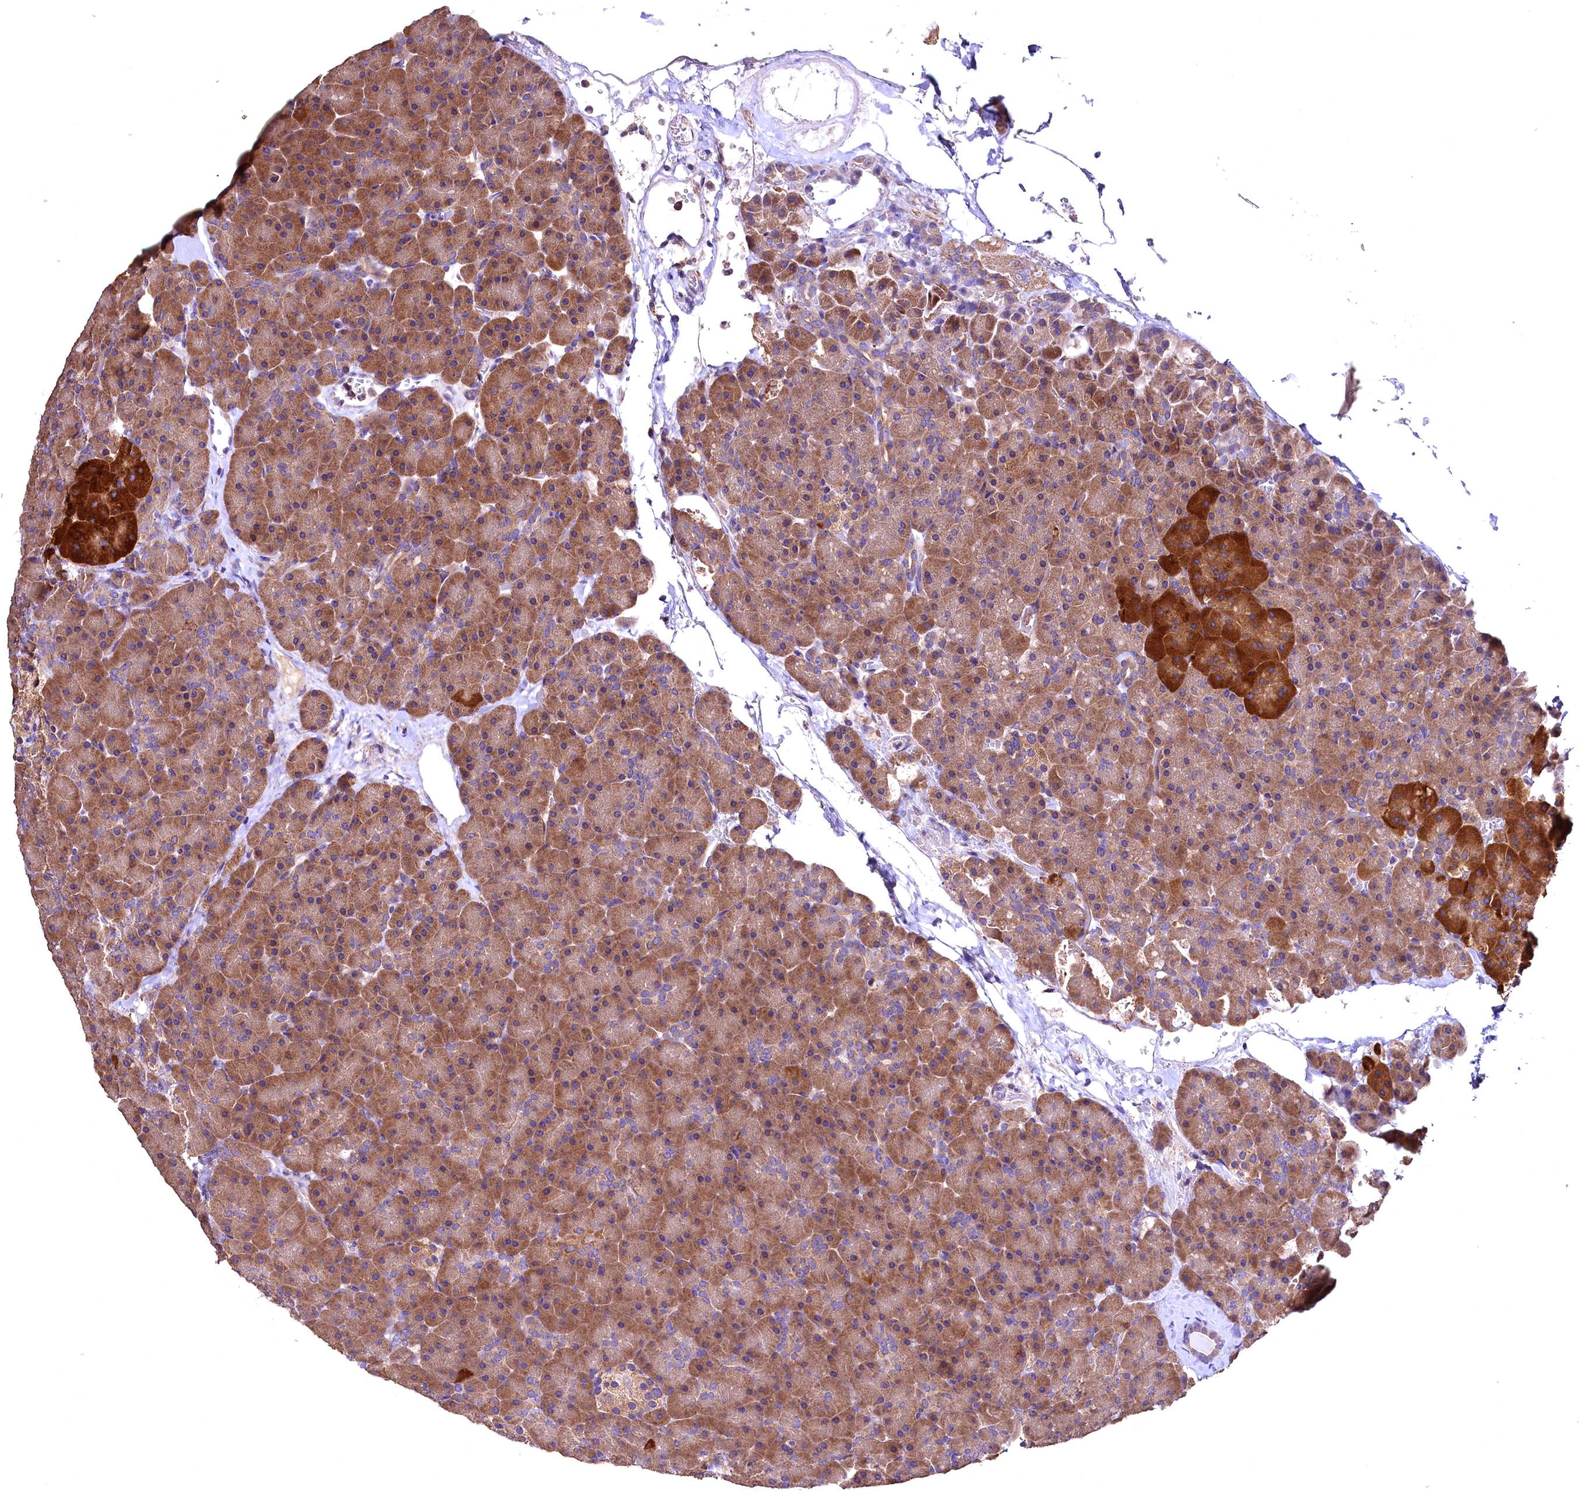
{"staining": {"intensity": "strong", "quantity": "25%-75%", "location": "cytoplasmic/membranous"}, "tissue": "pancreas", "cell_type": "Exocrine glandular cells", "image_type": "normal", "snomed": [{"axis": "morphology", "description": "Normal tissue, NOS"}, {"axis": "topography", "description": "Pancreas"}], "caption": "This micrograph displays IHC staining of normal human pancreas, with high strong cytoplasmic/membranous staining in about 25%-75% of exocrine glandular cells.", "gene": "ENKD1", "patient": {"sex": "male", "age": 36}}